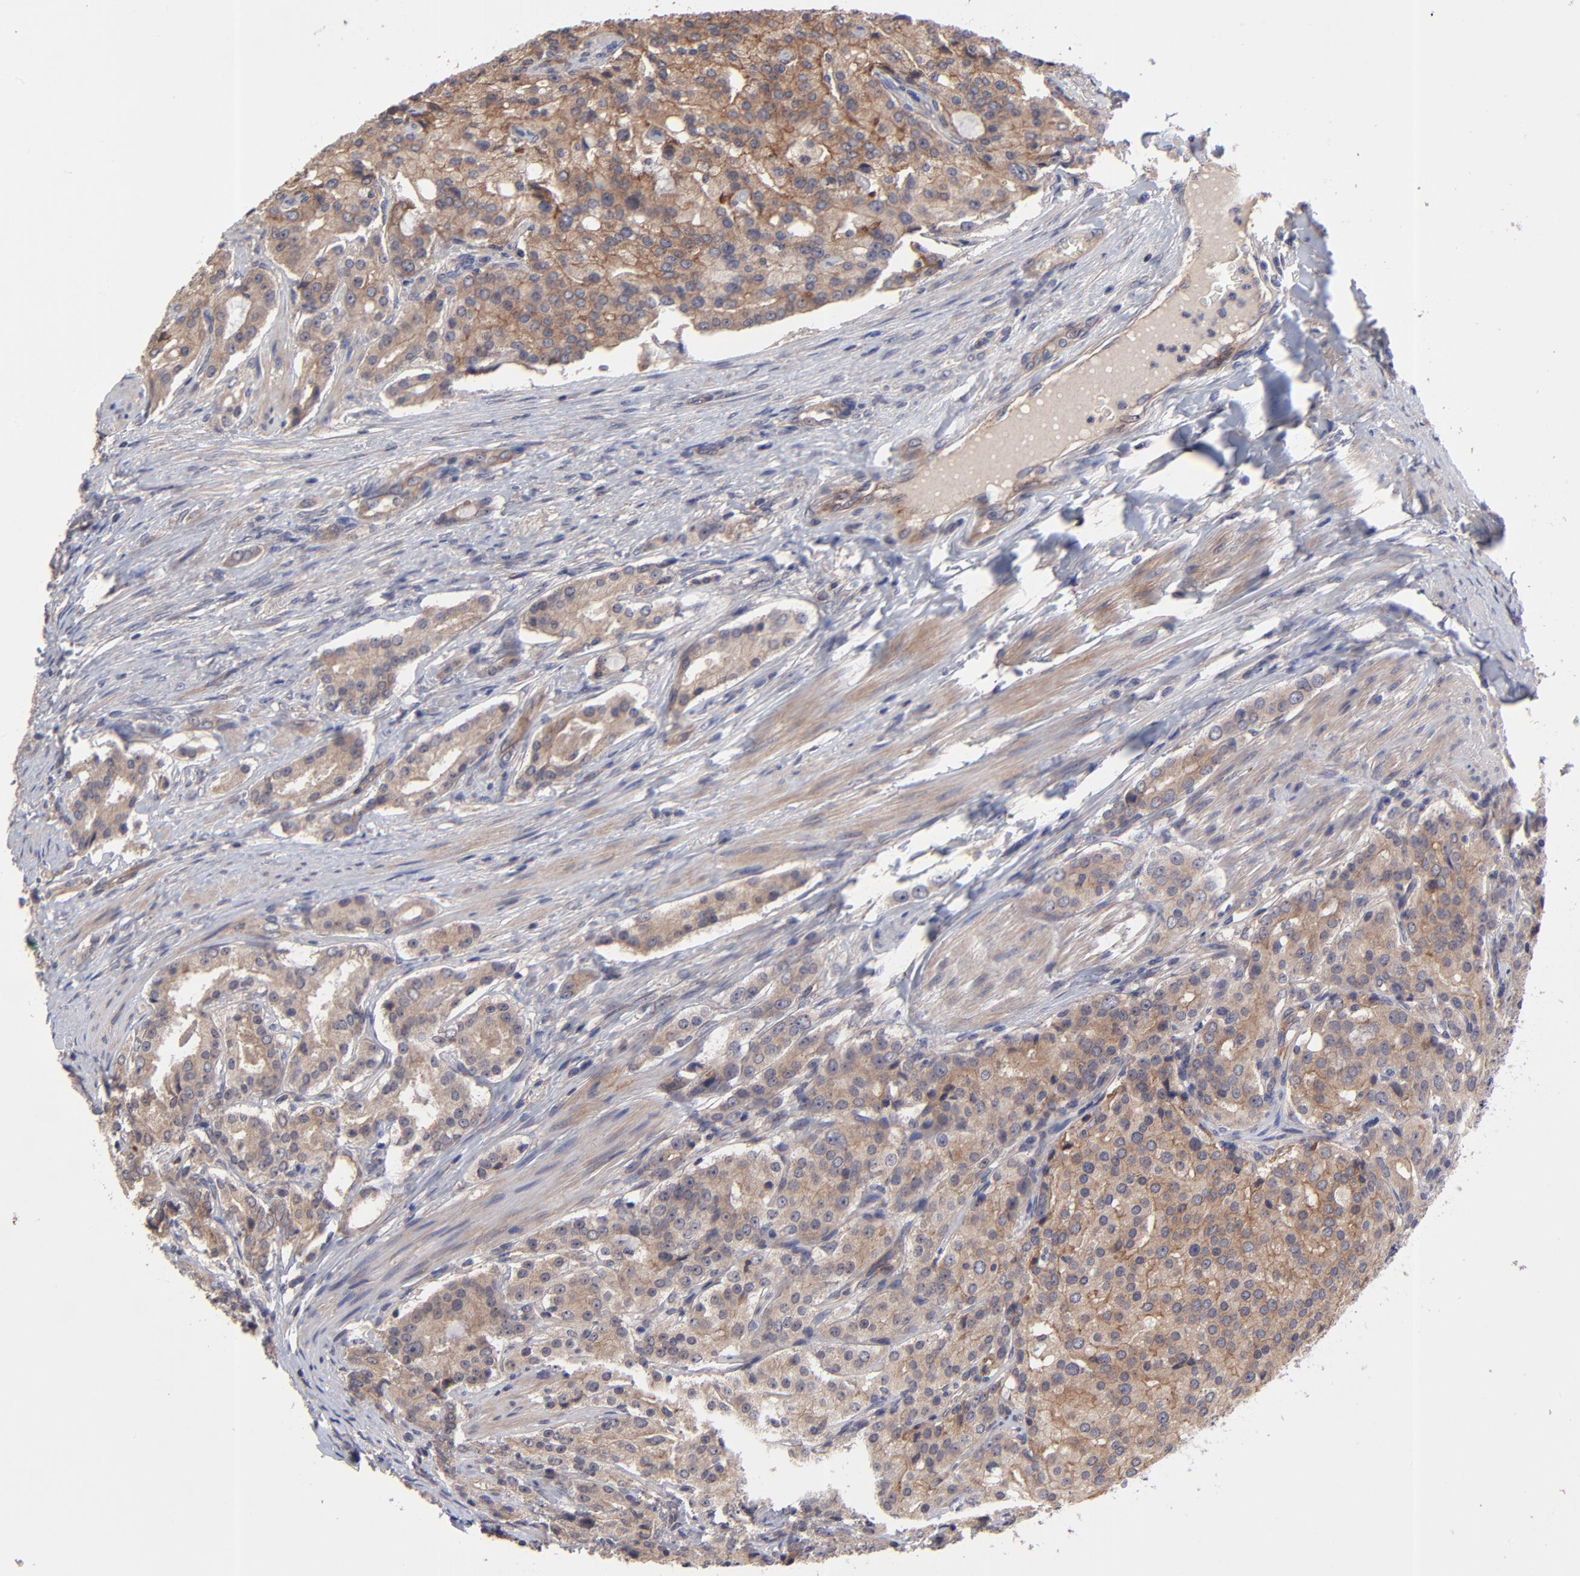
{"staining": {"intensity": "moderate", "quantity": ">75%", "location": "cytoplasmic/membranous"}, "tissue": "prostate cancer", "cell_type": "Tumor cells", "image_type": "cancer", "snomed": [{"axis": "morphology", "description": "Adenocarcinoma, Medium grade"}, {"axis": "topography", "description": "Prostate"}], "caption": "A photomicrograph of prostate medium-grade adenocarcinoma stained for a protein displays moderate cytoplasmic/membranous brown staining in tumor cells. (DAB IHC with brightfield microscopy, high magnification).", "gene": "ZNF780B", "patient": {"sex": "male", "age": 72}}